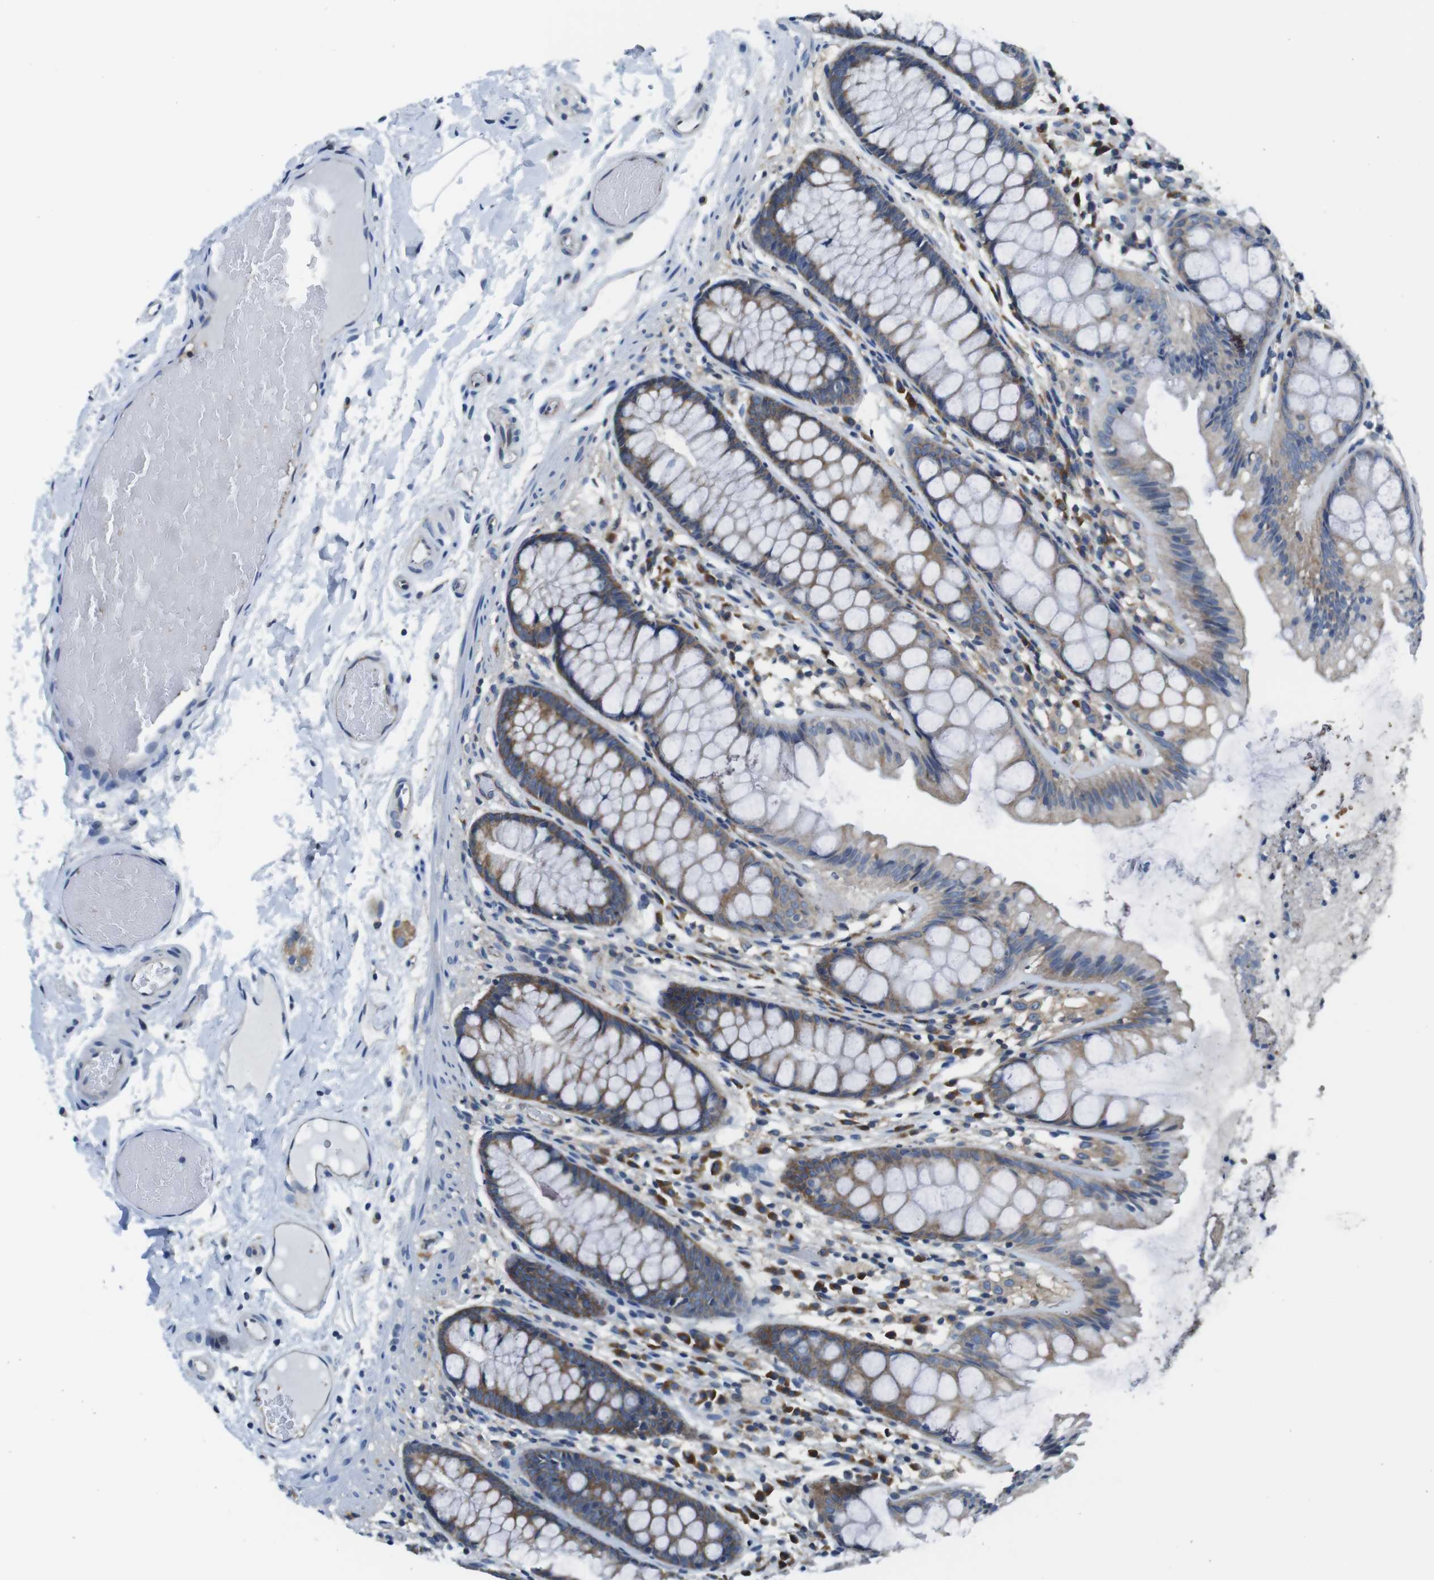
{"staining": {"intensity": "negative", "quantity": "none", "location": "none"}, "tissue": "colon", "cell_type": "Endothelial cells", "image_type": "normal", "snomed": [{"axis": "morphology", "description": "Normal tissue, NOS"}, {"axis": "topography", "description": "Colon"}], "caption": "A high-resolution photomicrograph shows immunohistochemistry staining of benign colon, which shows no significant positivity in endothelial cells. Nuclei are stained in blue.", "gene": "EIF2B5", "patient": {"sex": "female", "age": 56}}